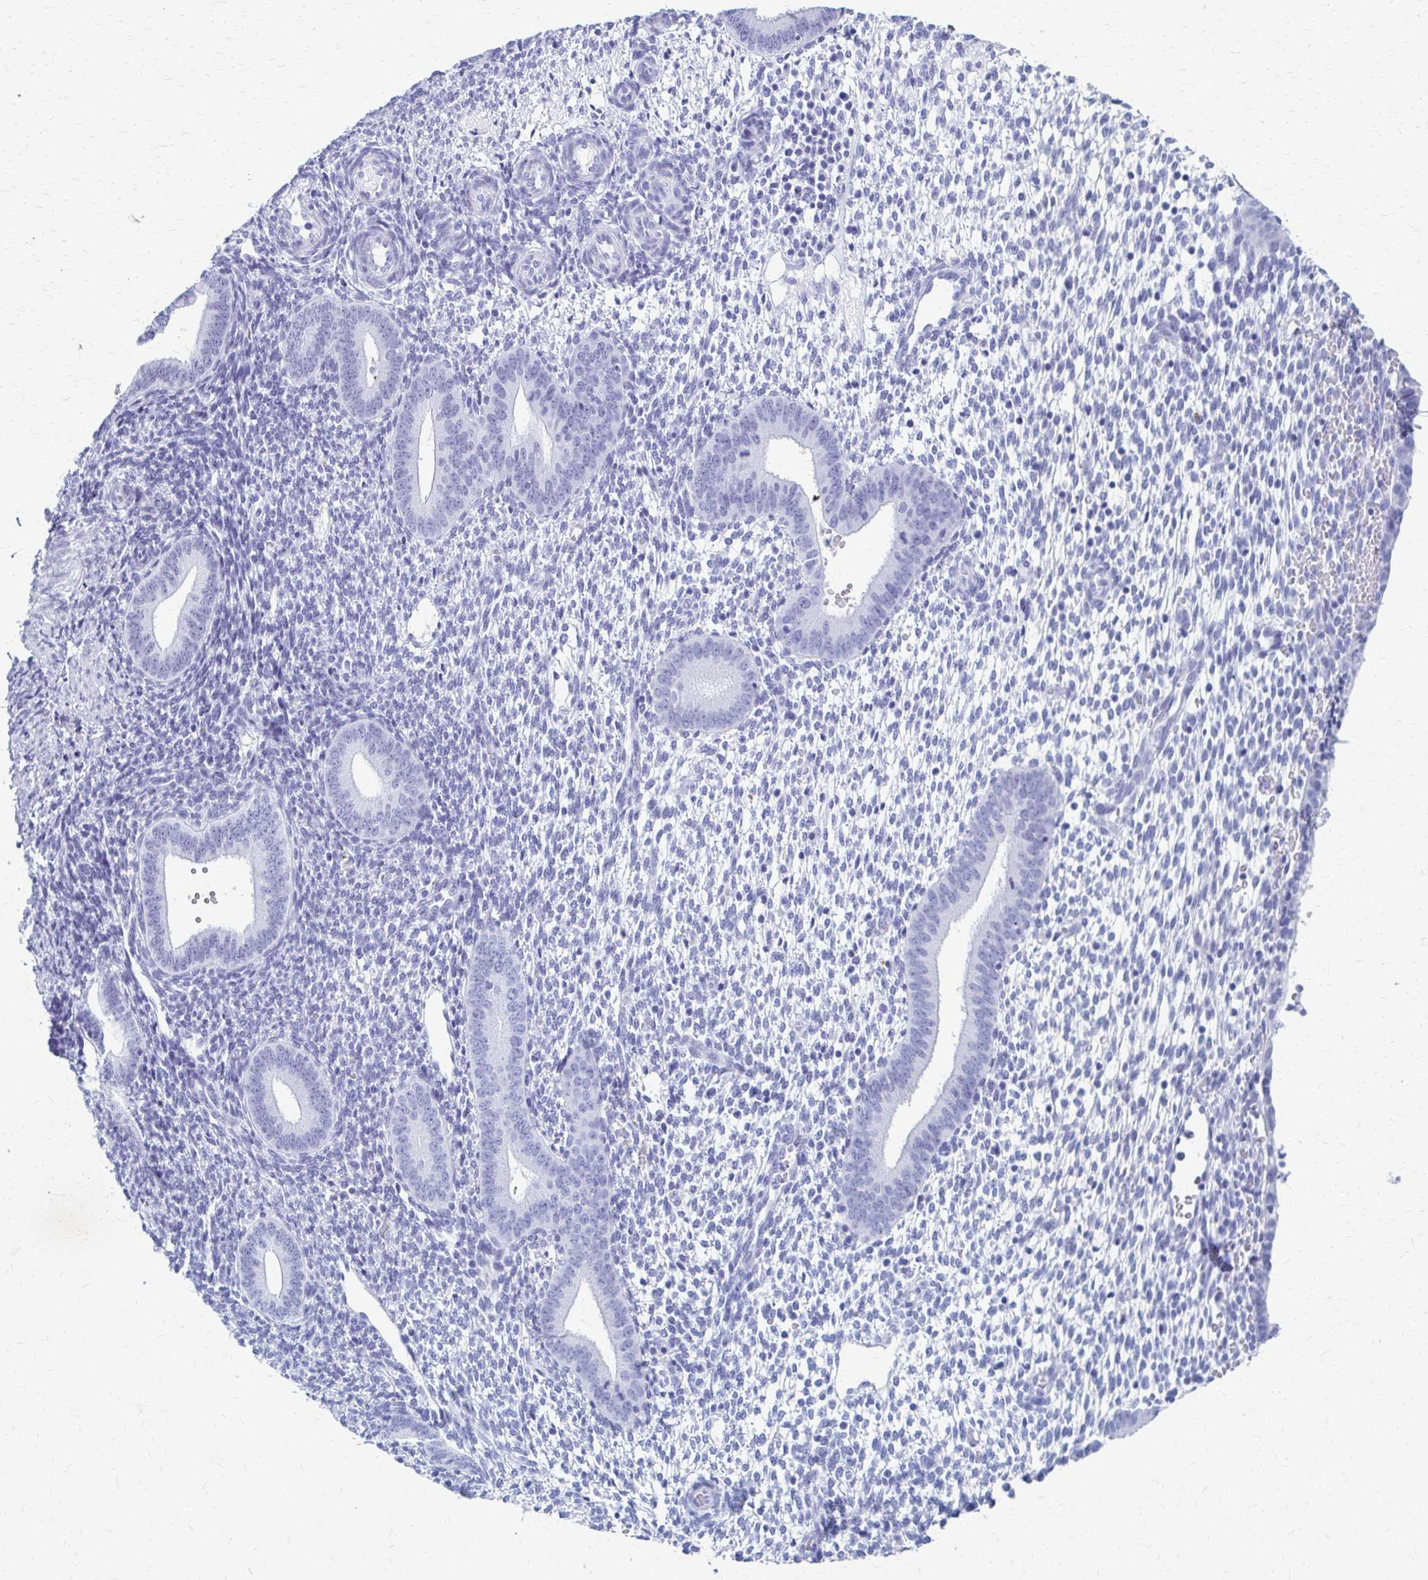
{"staining": {"intensity": "negative", "quantity": "none", "location": "none"}, "tissue": "endometrium", "cell_type": "Cells in endometrial stroma", "image_type": "normal", "snomed": [{"axis": "morphology", "description": "Normal tissue, NOS"}, {"axis": "topography", "description": "Endometrium"}], "caption": "Endometrium stained for a protein using immunohistochemistry exhibits no staining cells in endometrial stroma.", "gene": "CELF5", "patient": {"sex": "female", "age": 40}}